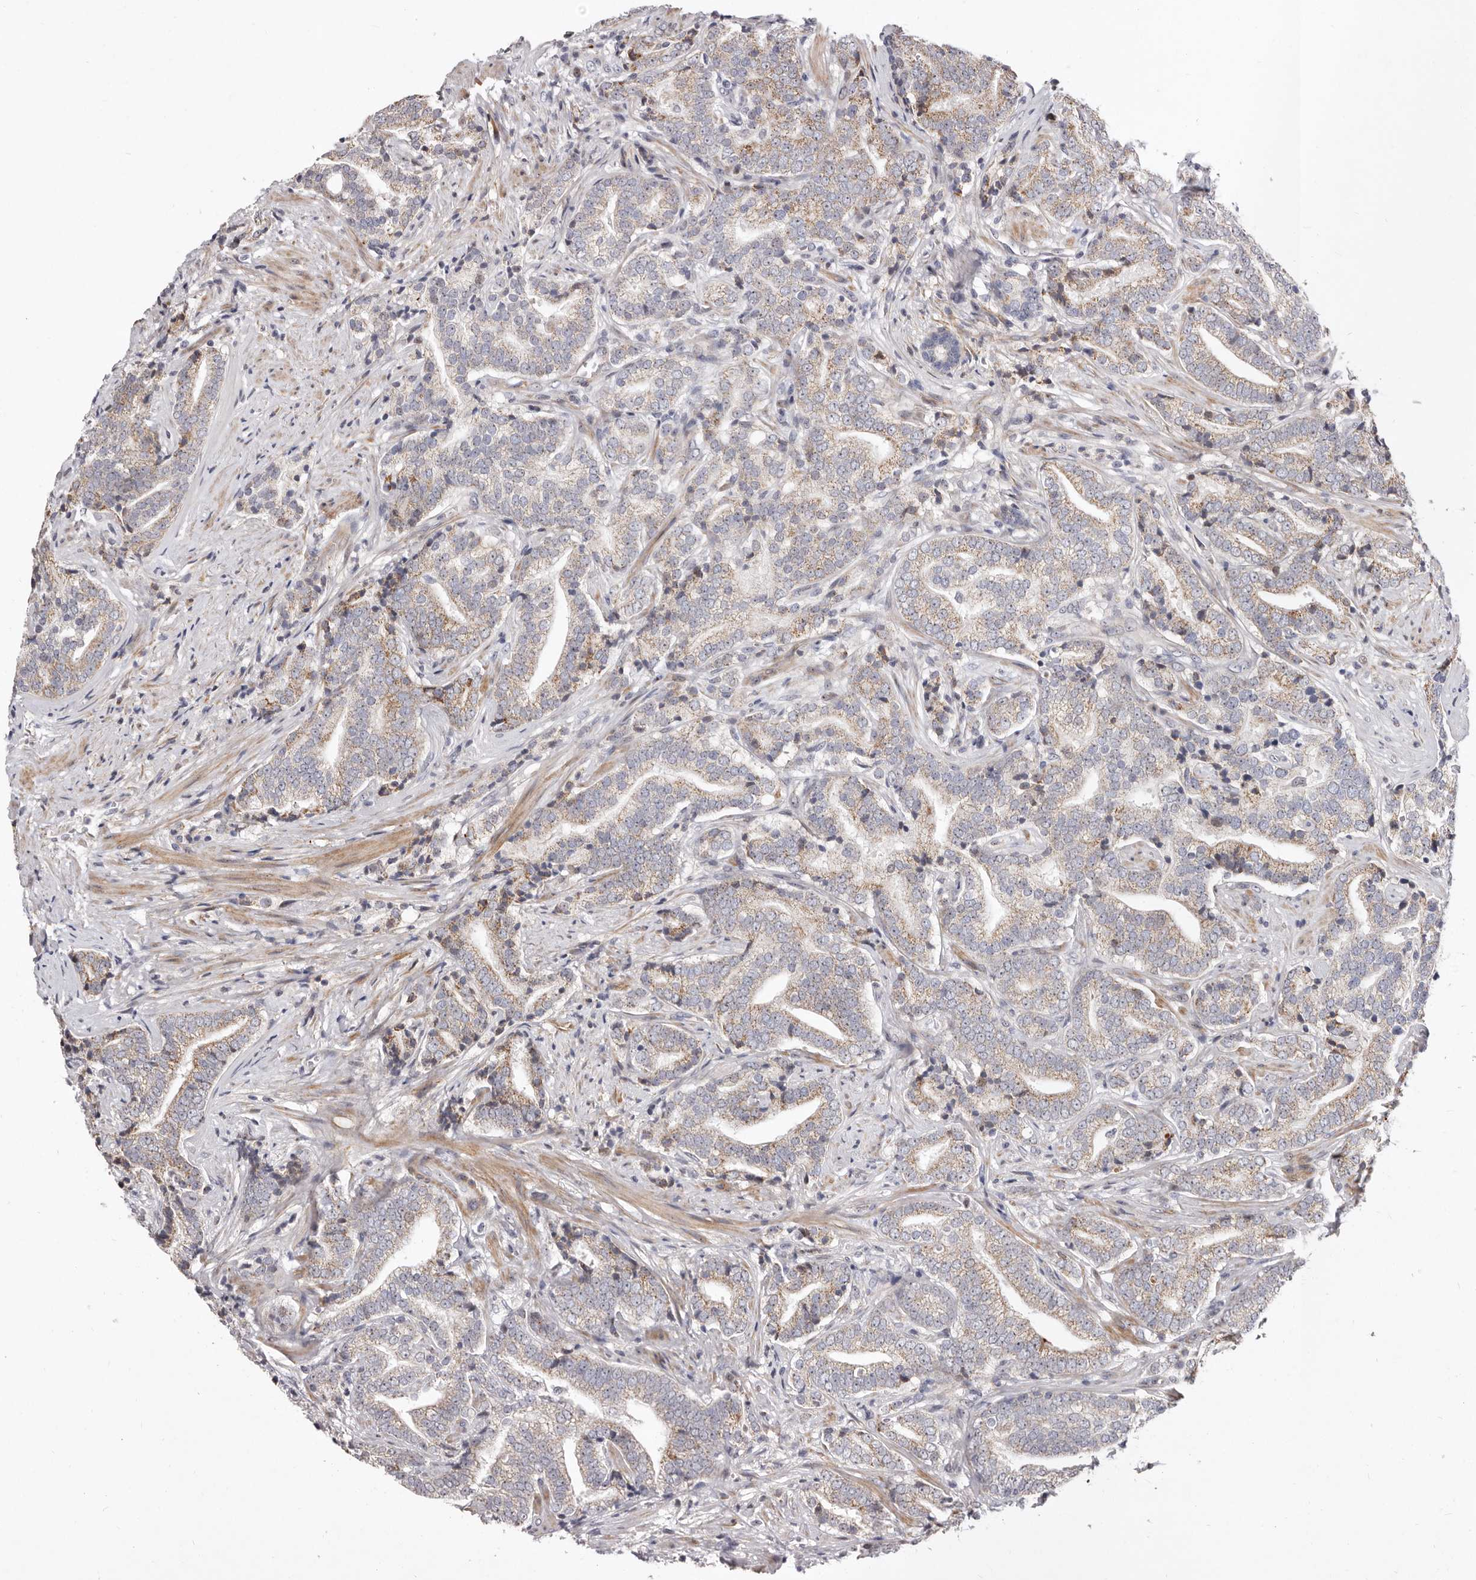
{"staining": {"intensity": "weak", "quantity": "25%-75%", "location": "cytoplasmic/membranous"}, "tissue": "prostate cancer", "cell_type": "Tumor cells", "image_type": "cancer", "snomed": [{"axis": "morphology", "description": "Adenocarcinoma, High grade"}, {"axis": "topography", "description": "Prostate"}], "caption": "Immunohistochemical staining of human prostate cancer (high-grade adenocarcinoma) reveals low levels of weak cytoplasmic/membranous protein positivity in about 25%-75% of tumor cells.", "gene": "NUBPL", "patient": {"sex": "male", "age": 57}}